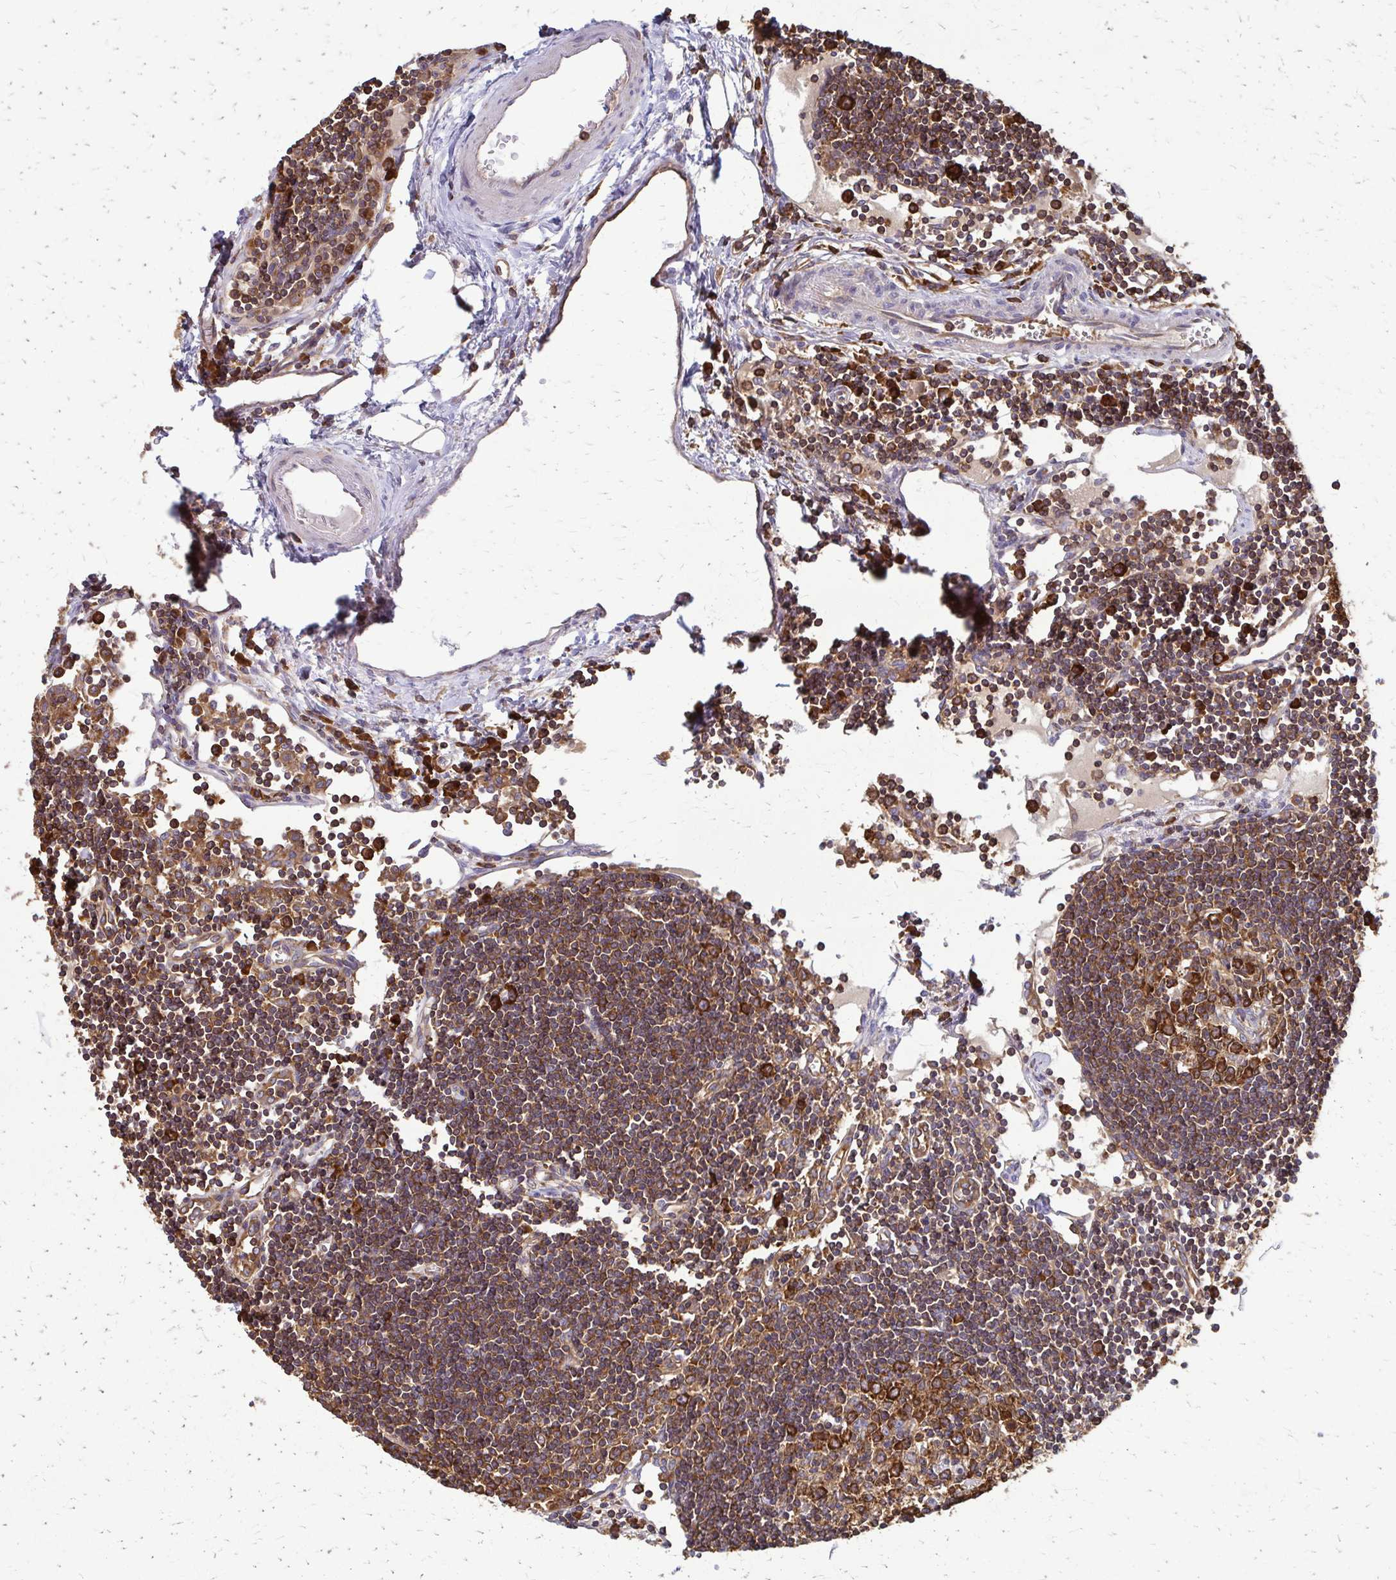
{"staining": {"intensity": "strong", "quantity": ">75%", "location": "cytoplasmic/membranous"}, "tissue": "lymph node", "cell_type": "Germinal center cells", "image_type": "normal", "snomed": [{"axis": "morphology", "description": "Normal tissue, NOS"}, {"axis": "topography", "description": "Lymph node"}], "caption": "This micrograph shows immunohistochemistry (IHC) staining of normal human lymph node, with high strong cytoplasmic/membranous positivity in about >75% of germinal center cells.", "gene": "EEF2", "patient": {"sex": "female", "age": 65}}